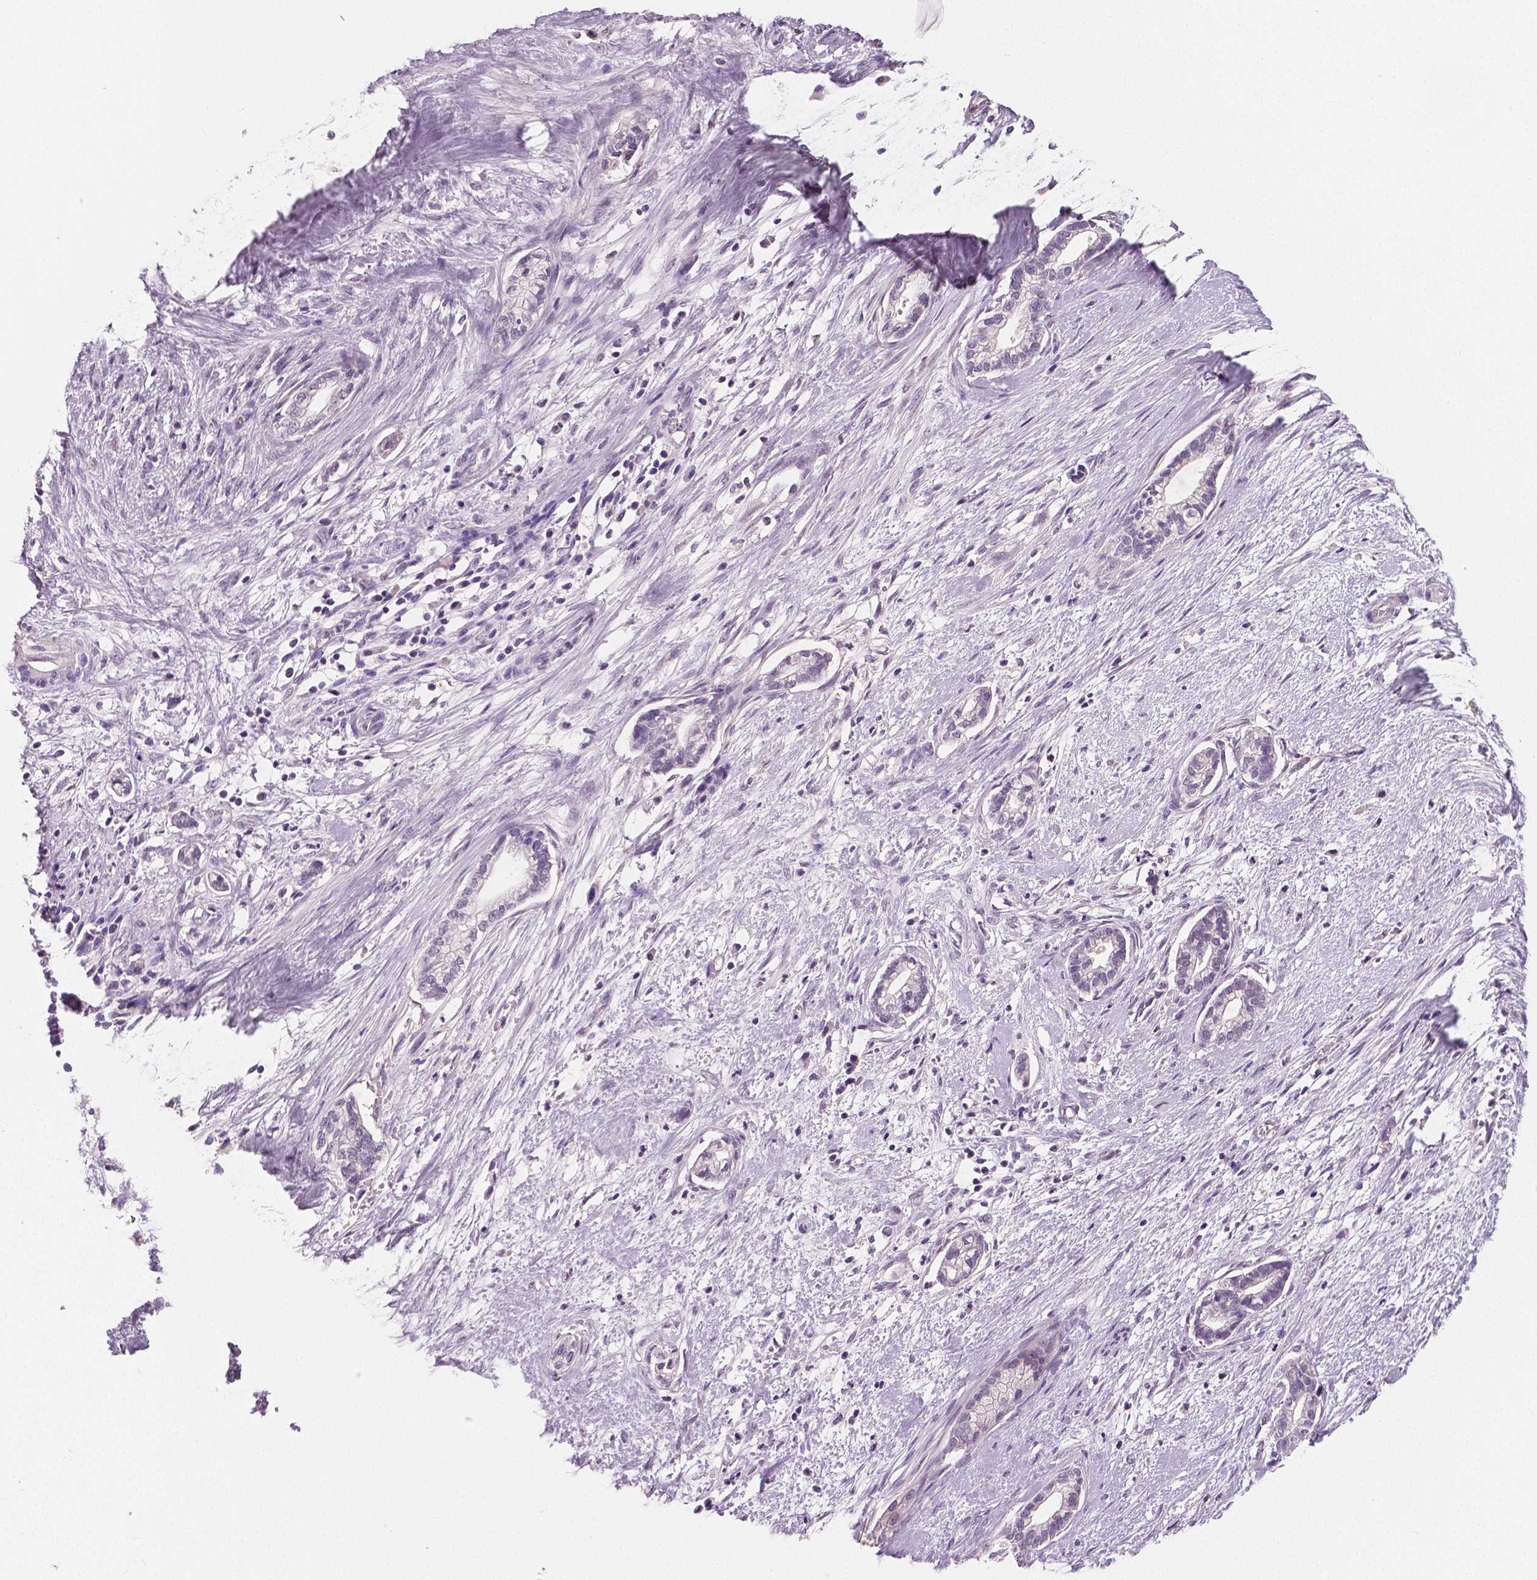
{"staining": {"intensity": "negative", "quantity": "none", "location": "none"}, "tissue": "cervical cancer", "cell_type": "Tumor cells", "image_type": "cancer", "snomed": [{"axis": "morphology", "description": "Adenocarcinoma, NOS"}, {"axis": "topography", "description": "Cervix"}], "caption": "DAB immunohistochemical staining of human cervical cancer shows no significant expression in tumor cells.", "gene": "NECAB1", "patient": {"sex": "female", "age": 62}}